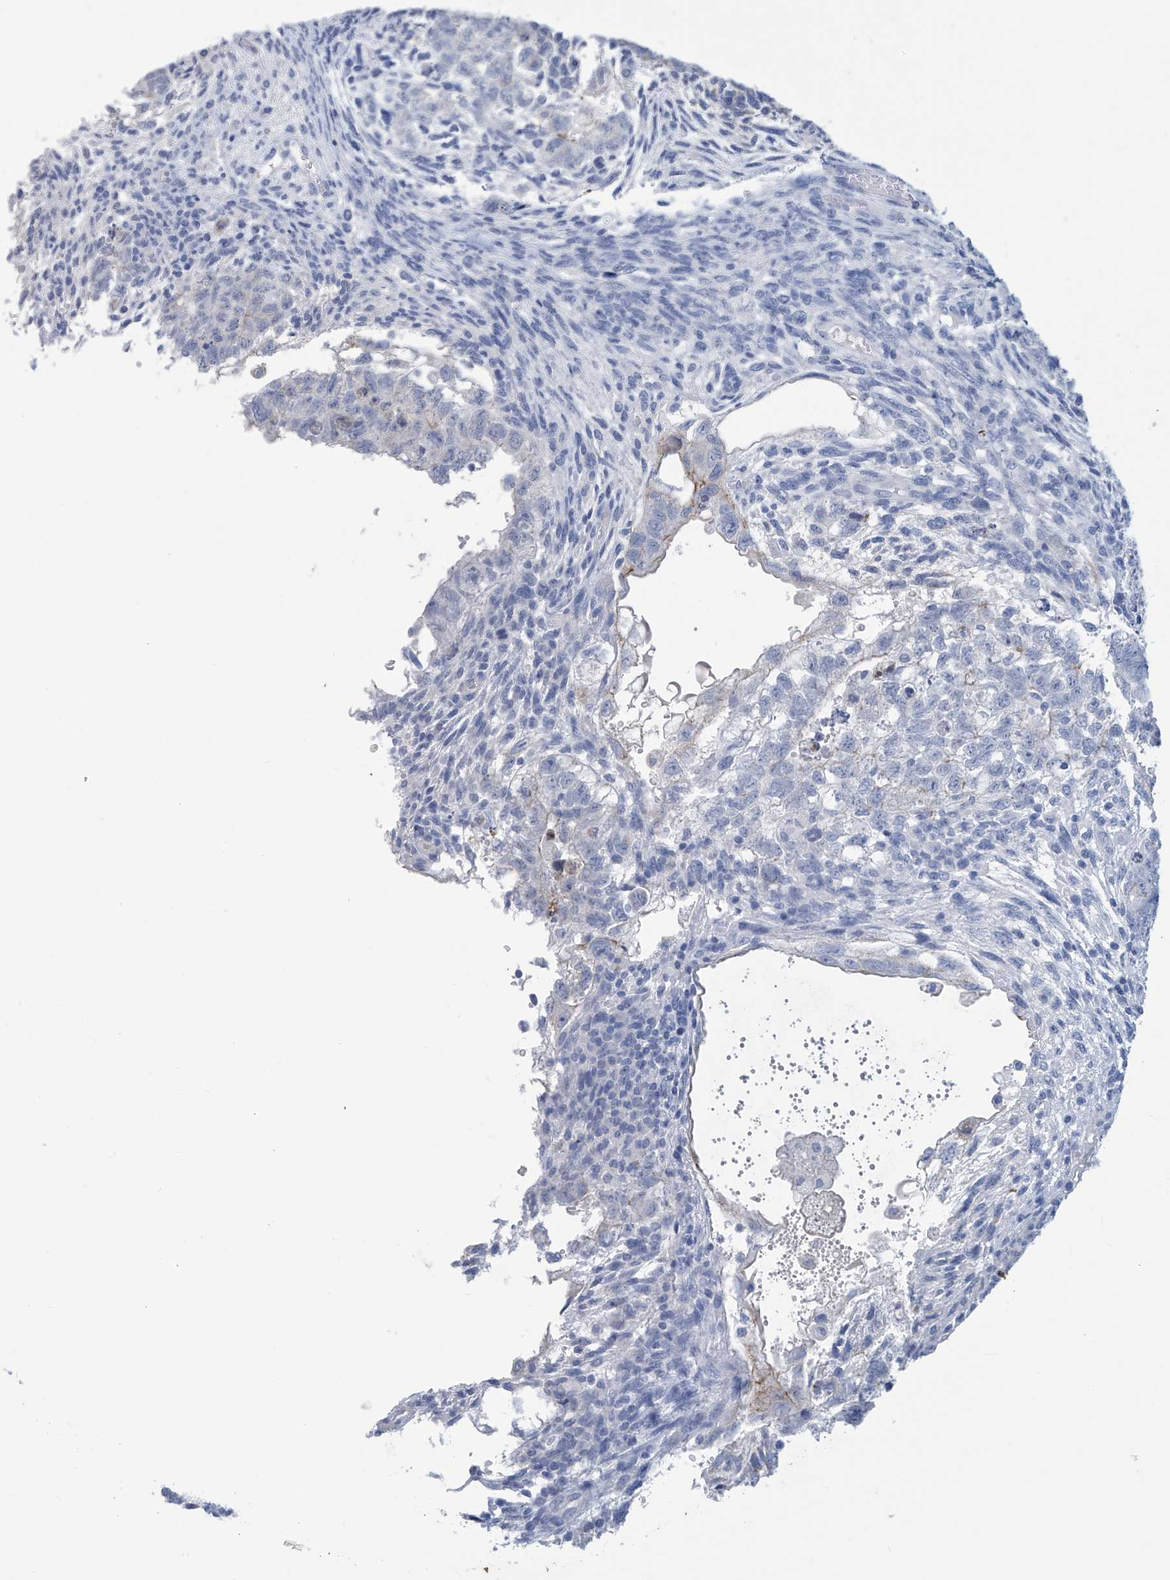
{"staining": {"intensity": "negative", "quantity": "none", "location": "none"}, "tissue": "testis cancer", "cell_type": "Tumor cells", "image_type": "cancer", "snomed": [{"axis": "morphology", "description": "Carcinoma, Embryonal, NOS"}, {"axis": "topography", "description": "Testis"}], "caption": "Tumor cells are negative for brown protein staining in testis cancer.", "gene": "DSP", "patient": {"sex": "male", "age": 36}}